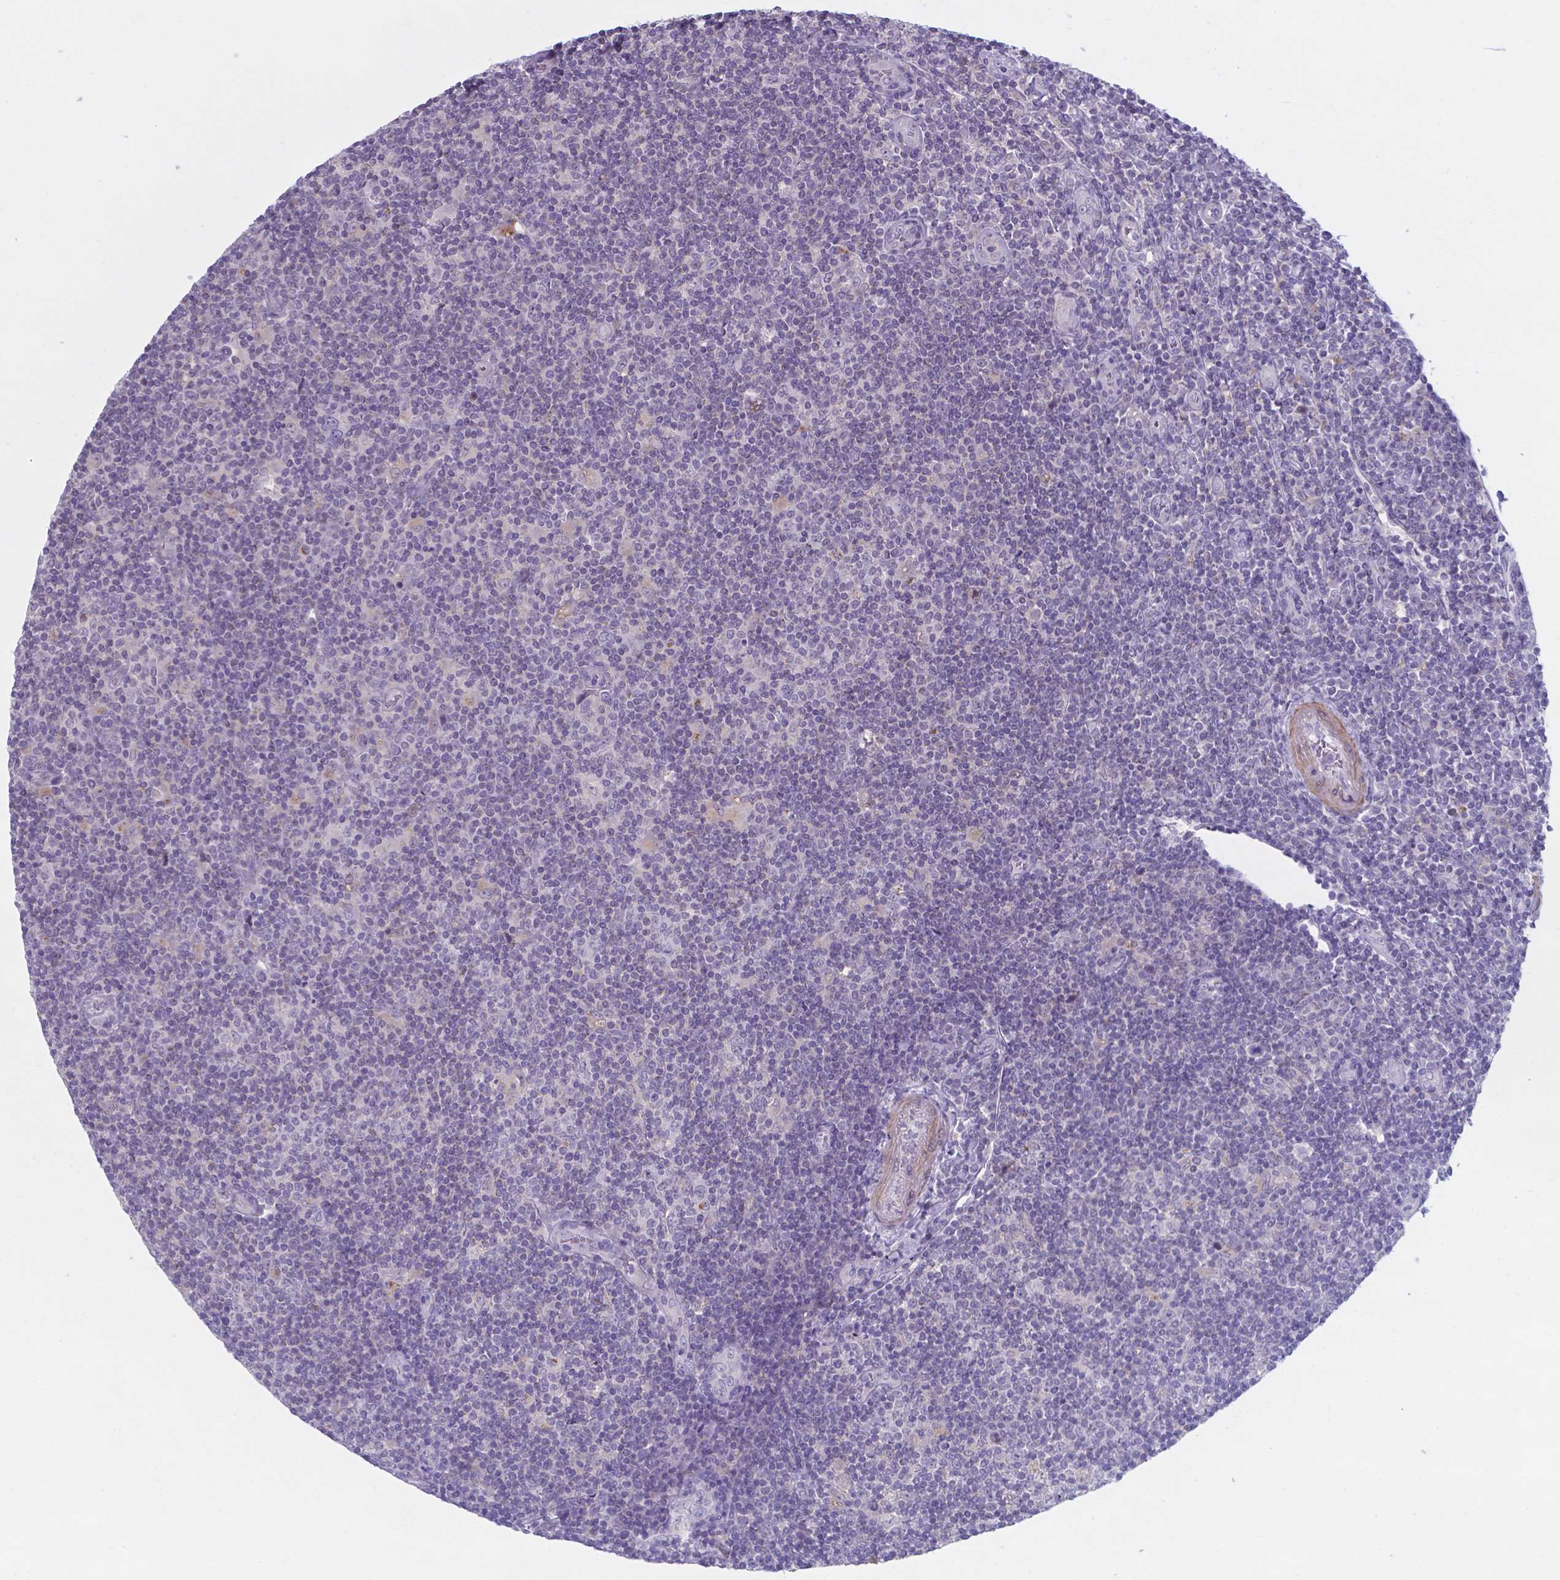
{"staining": {"intensity": "negative", "quantity": "none", "location": "none"}, "tissue": "lymphoma", "cell_type": "Tumor cells", "image_type": "cancer", "snomed": [{"axis": "morphology", "description": "Hodgkin's disease, NOS"}, {"axis": "topography", "description": "Lymph node"}], "caption": "This is an immunohistochemistry (IHC) image of human Hodgkin's disease. There is no expression in tumor cells.", "gene": "AP5B1", "patient": {"sex": "male", "age": 40}}